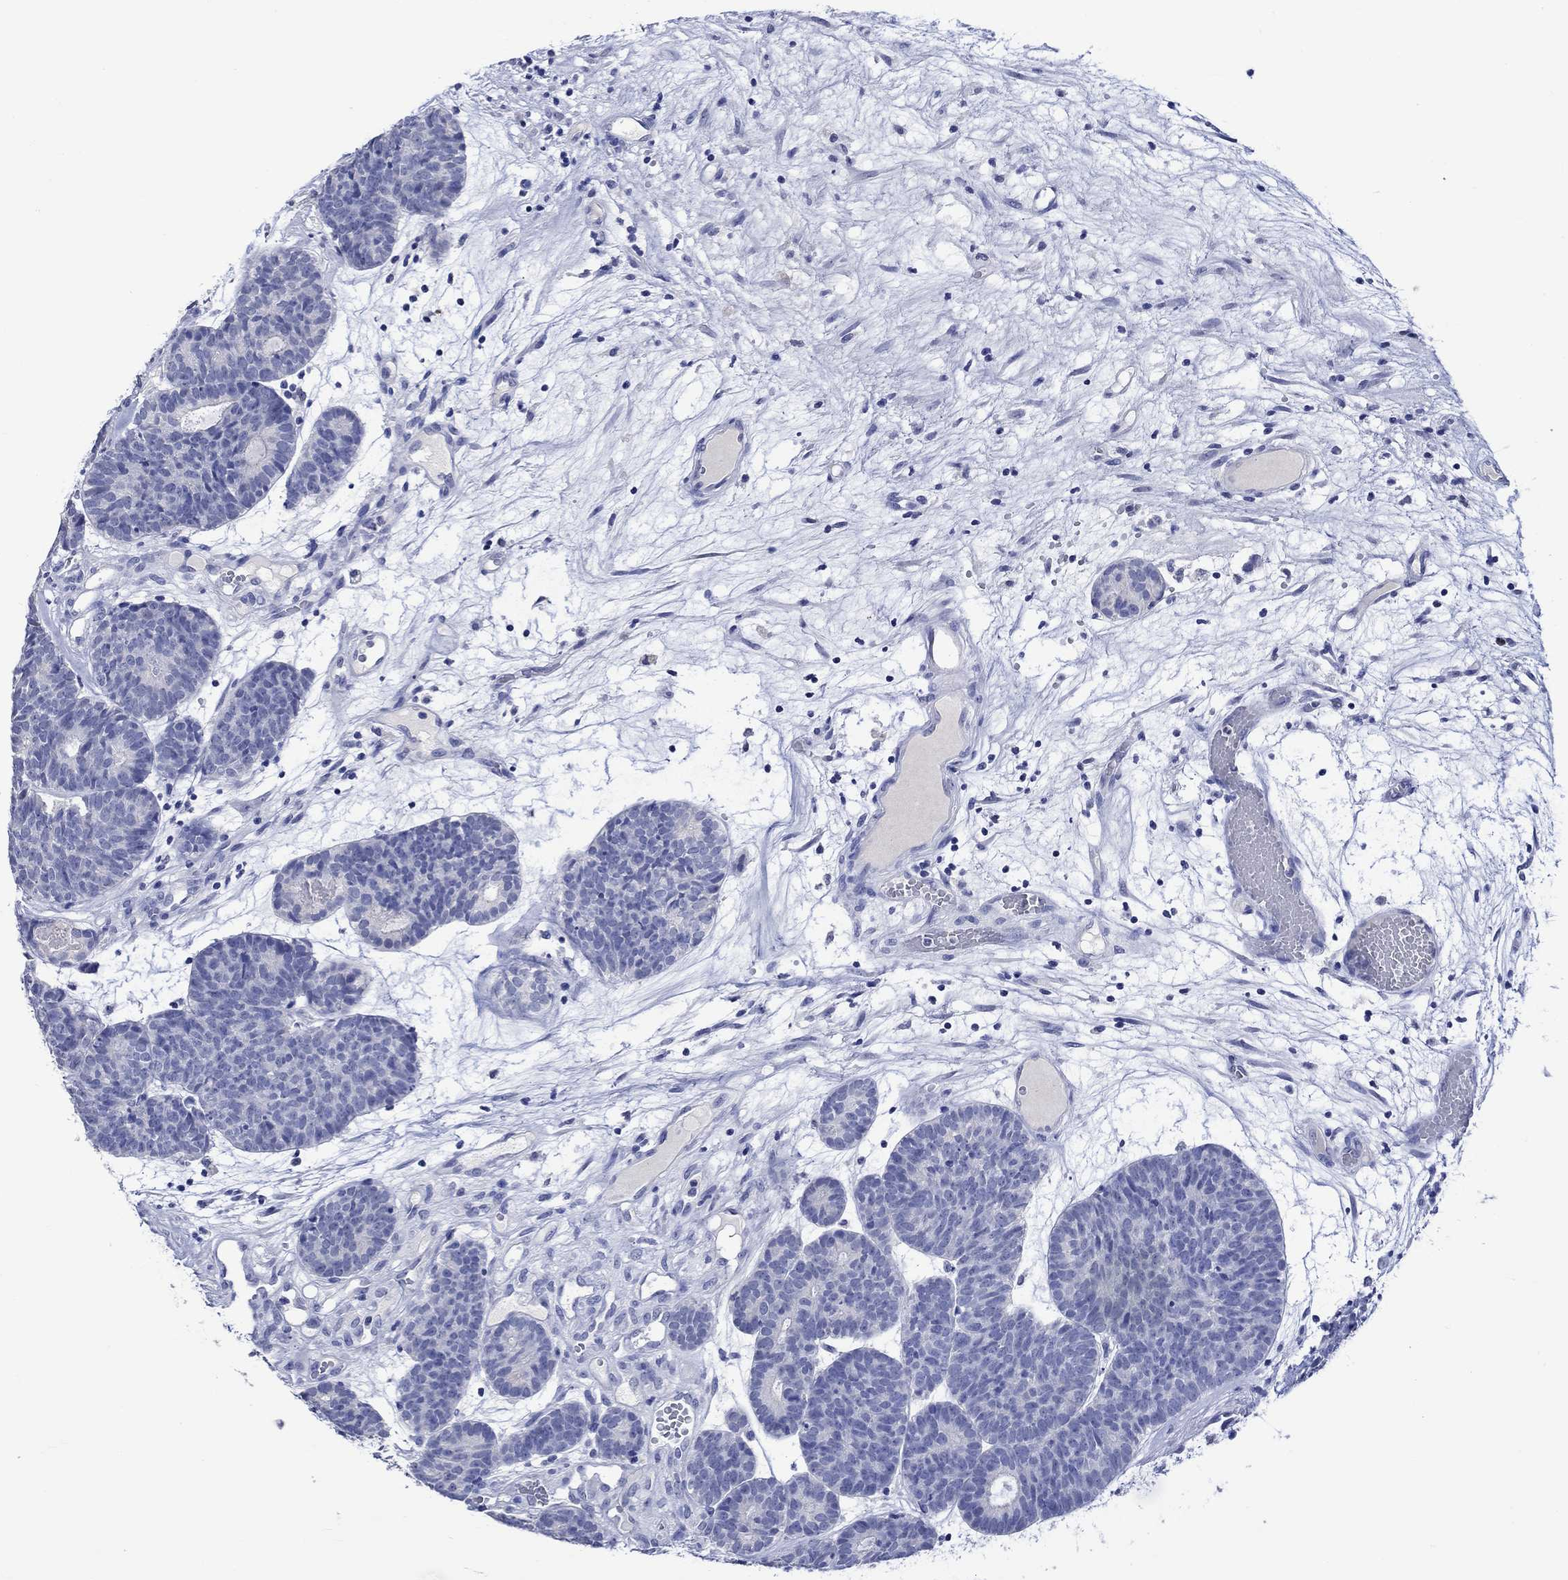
{"staining": {"intensity": "negative", "quantity": "none", "location": "none"}, "tissue": "head and neck cancer", "cell_type": "Tumor cells", "image_type": "cancer", "snomed": [{"axis": "morphology", "description": "Adenocarcinoma, NOS"}, {"axis": "topography", "description": "Head-Neck"}], "caption": "IHC image of human adenocarcinoma (head and neck) stained for a protein (brown), which shows no positivity in tumor cells. (DAB IHC, high magnification).", "gene": "KLHL35", "patient": {"sex": "female", "age": 81}}